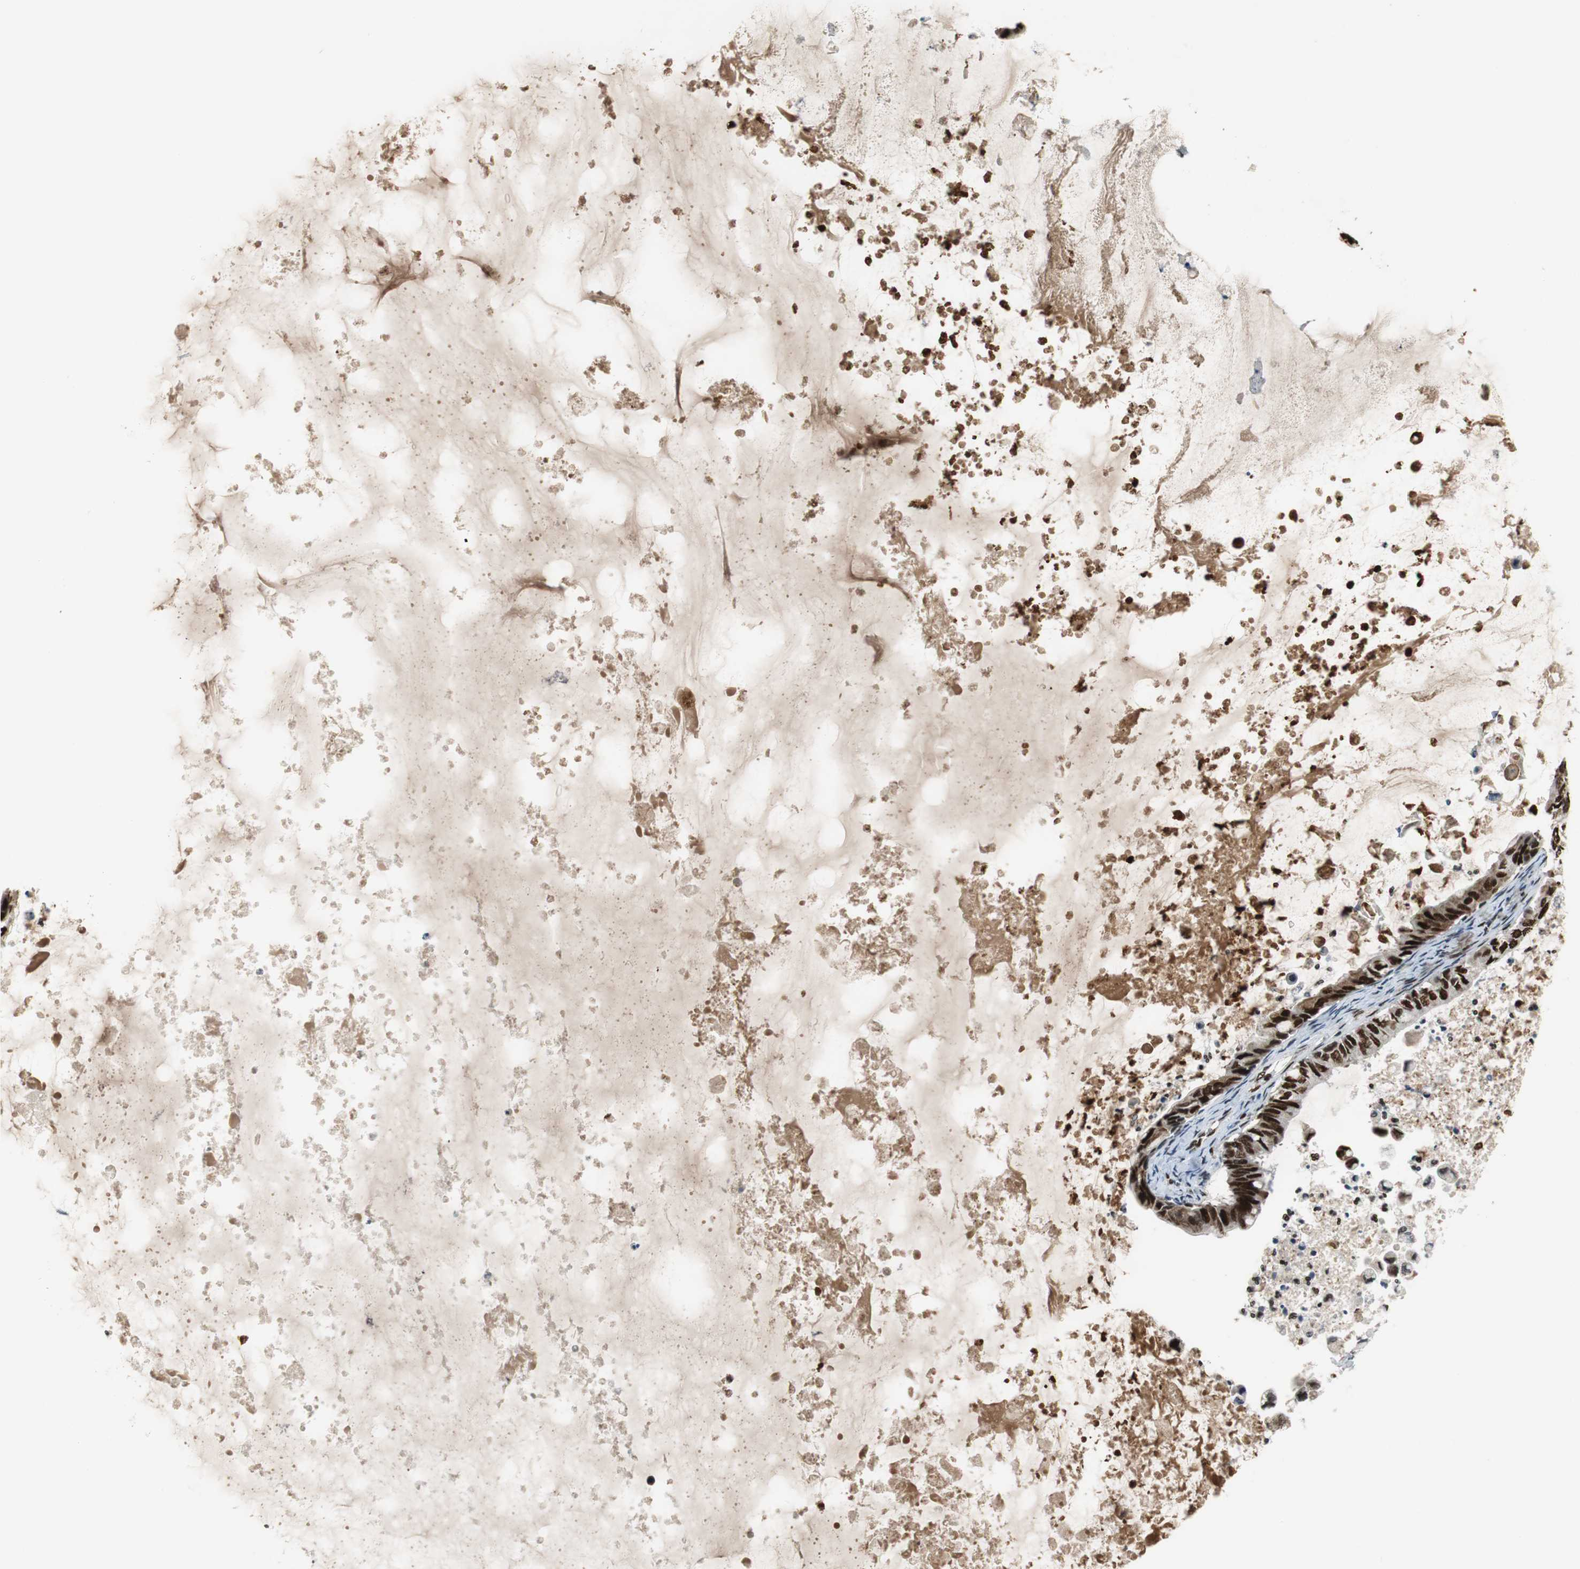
{"staining": {"intensity": "strong", "quantity": ">75%", "location": "nuclear"}, "tissue": "ovarian cancer", "cell_type": "Tumor cells", "image_type": "cancer", "snomed": [{"axis": "morphology", "description": "Cystadenocarcinoma, mucinous, NOS"}, {"axis": "topography", "description": "Ovary"}], "caption": "Protein staining exhibits strong nuclear positivity in approximately >75% of tumor cells in ovarian mucinous cystadenocarcinoma.", "gene": "HDAC1", "patient": {"sex": "female", "age": 80}}